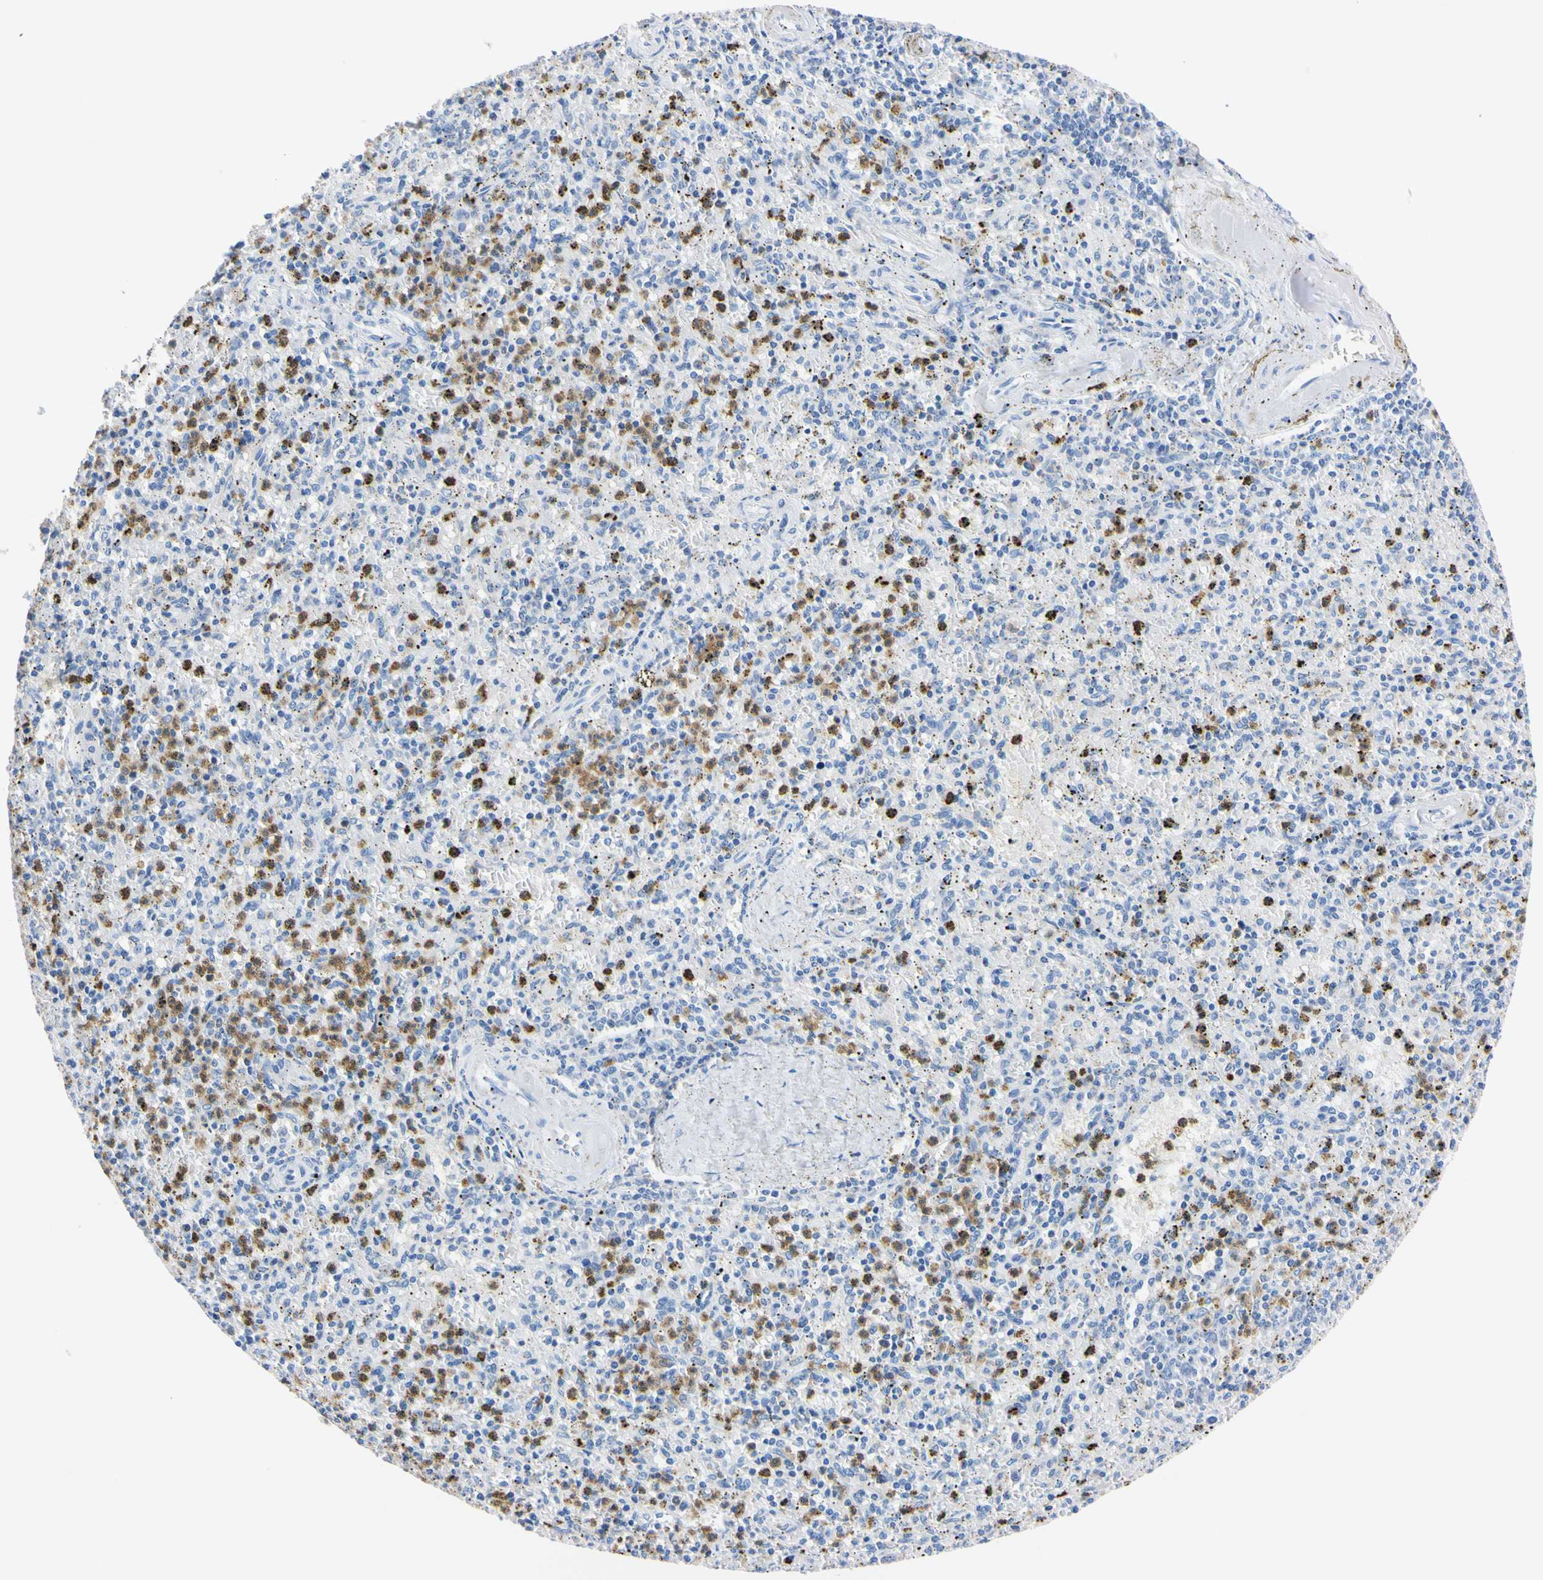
{"staining": {"intensity": "strong", "quantity": "25%-75%", "location": "cytoplasmic/membranous,nuclear"}, "tissue": "spleen", "cell_type": "Cells in red pulp", "image_type": "normal", "snomed": [{"axis": "morphology", "description": "Normal tissue, NOS"}, {"axis": "topography", "description": "Spleen"}], "caption": "Unremarkable spleen exhibits strong cytoplasmic/membranous,nuclear staining in about 25%-75% of cells in red pulp, visualized by immunohistochemistry.", "gene": "NCF4", "patient": {"sex": "male", "age": 72}}